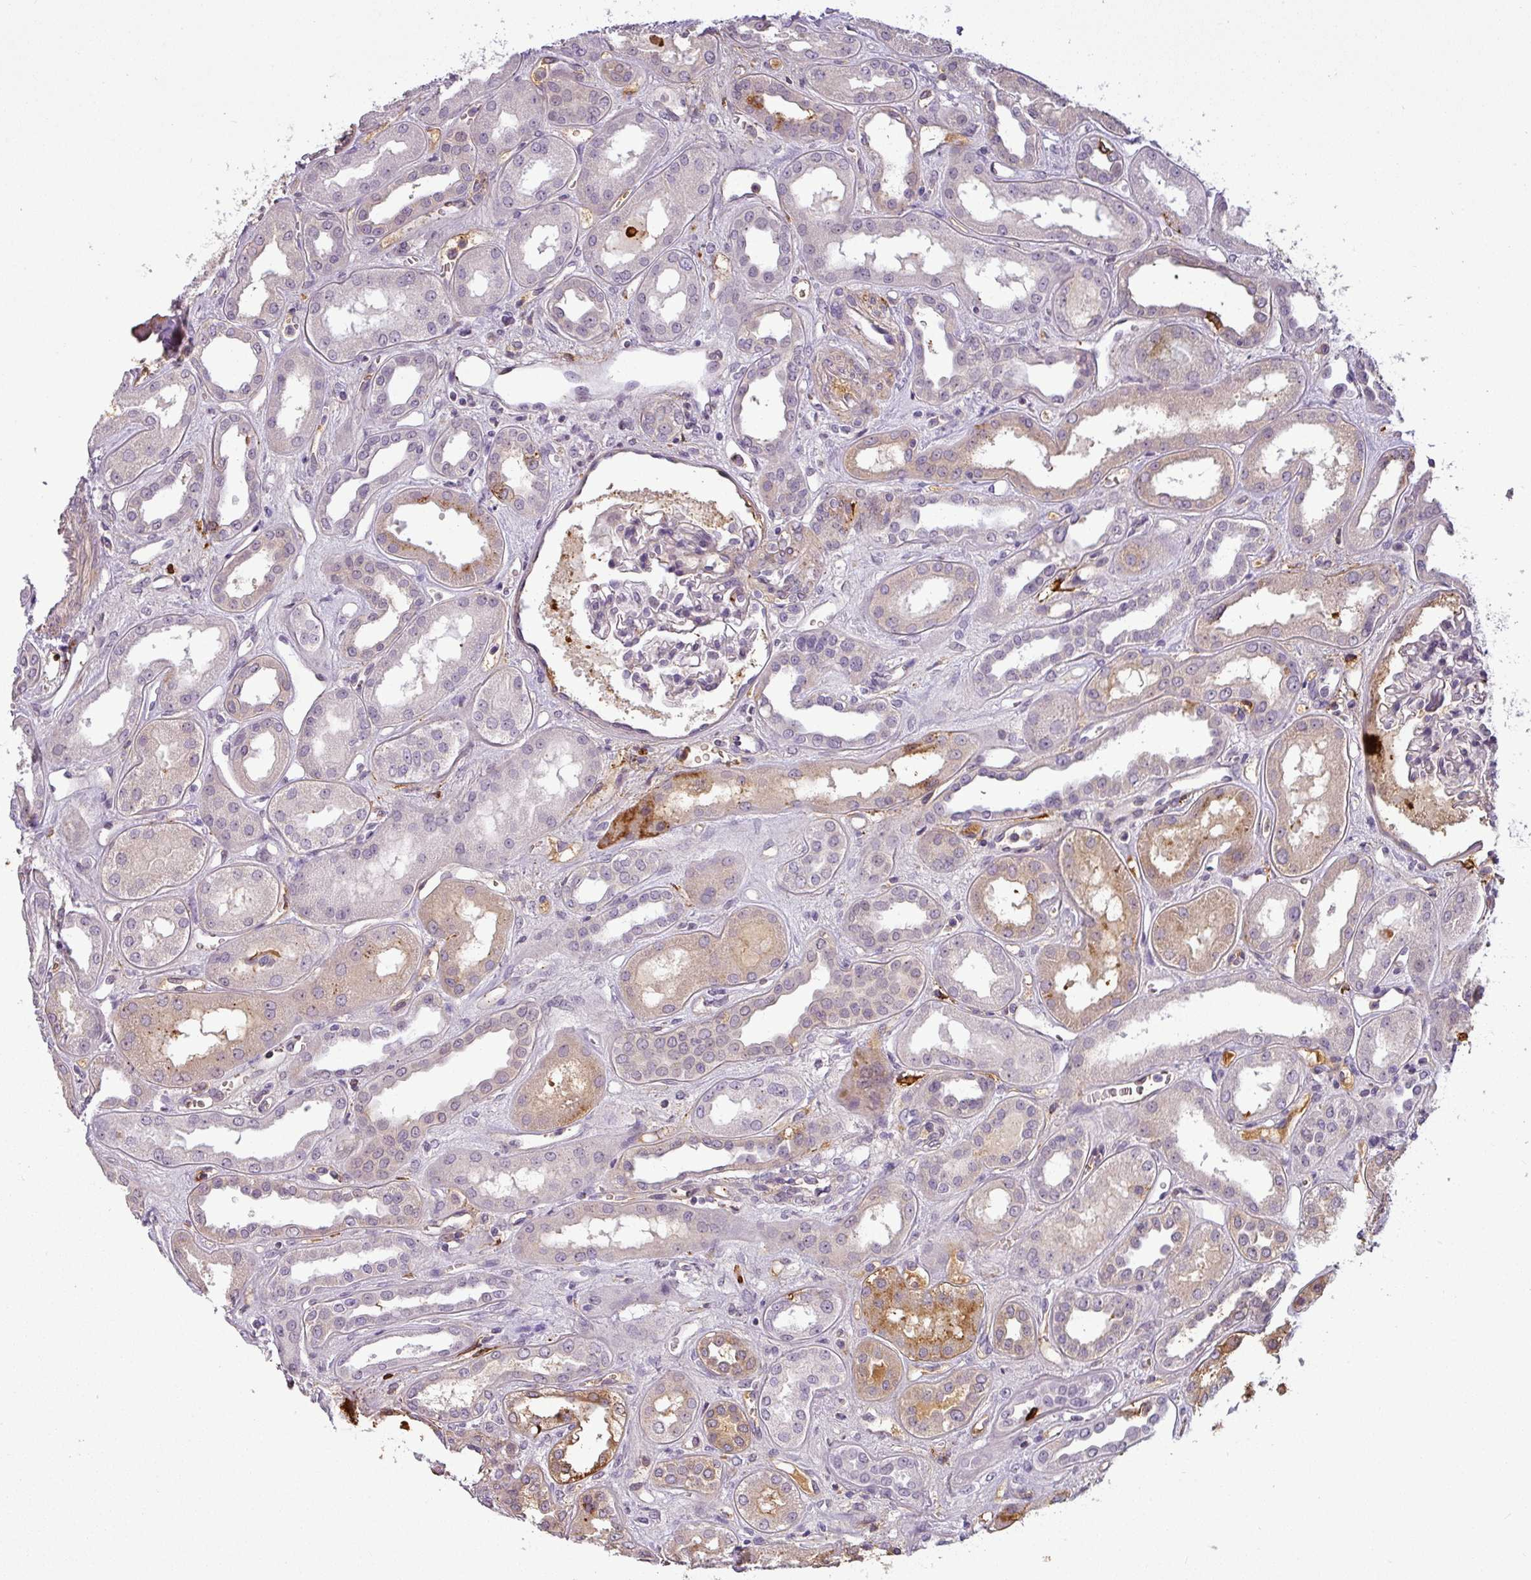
{"staining": {"intensity": "negative", "quantity": "none", "location": "none"}, "tissue": "kidney", "cell_type": "Cells in glomeruli", "image_type": "normal", "snomed": [{"axis": "morphology", "description": "Normal tissue, NOS"}, {"axis": "topography", "description": "Kidney"}], "caption": "Immunohistochemistry histopathology image of normal kidney stained for a protein (brown), which shows no expression in cells in glomeruli.", "gene": "APOC1", "patient": {"sex": "male", "age": 59}}